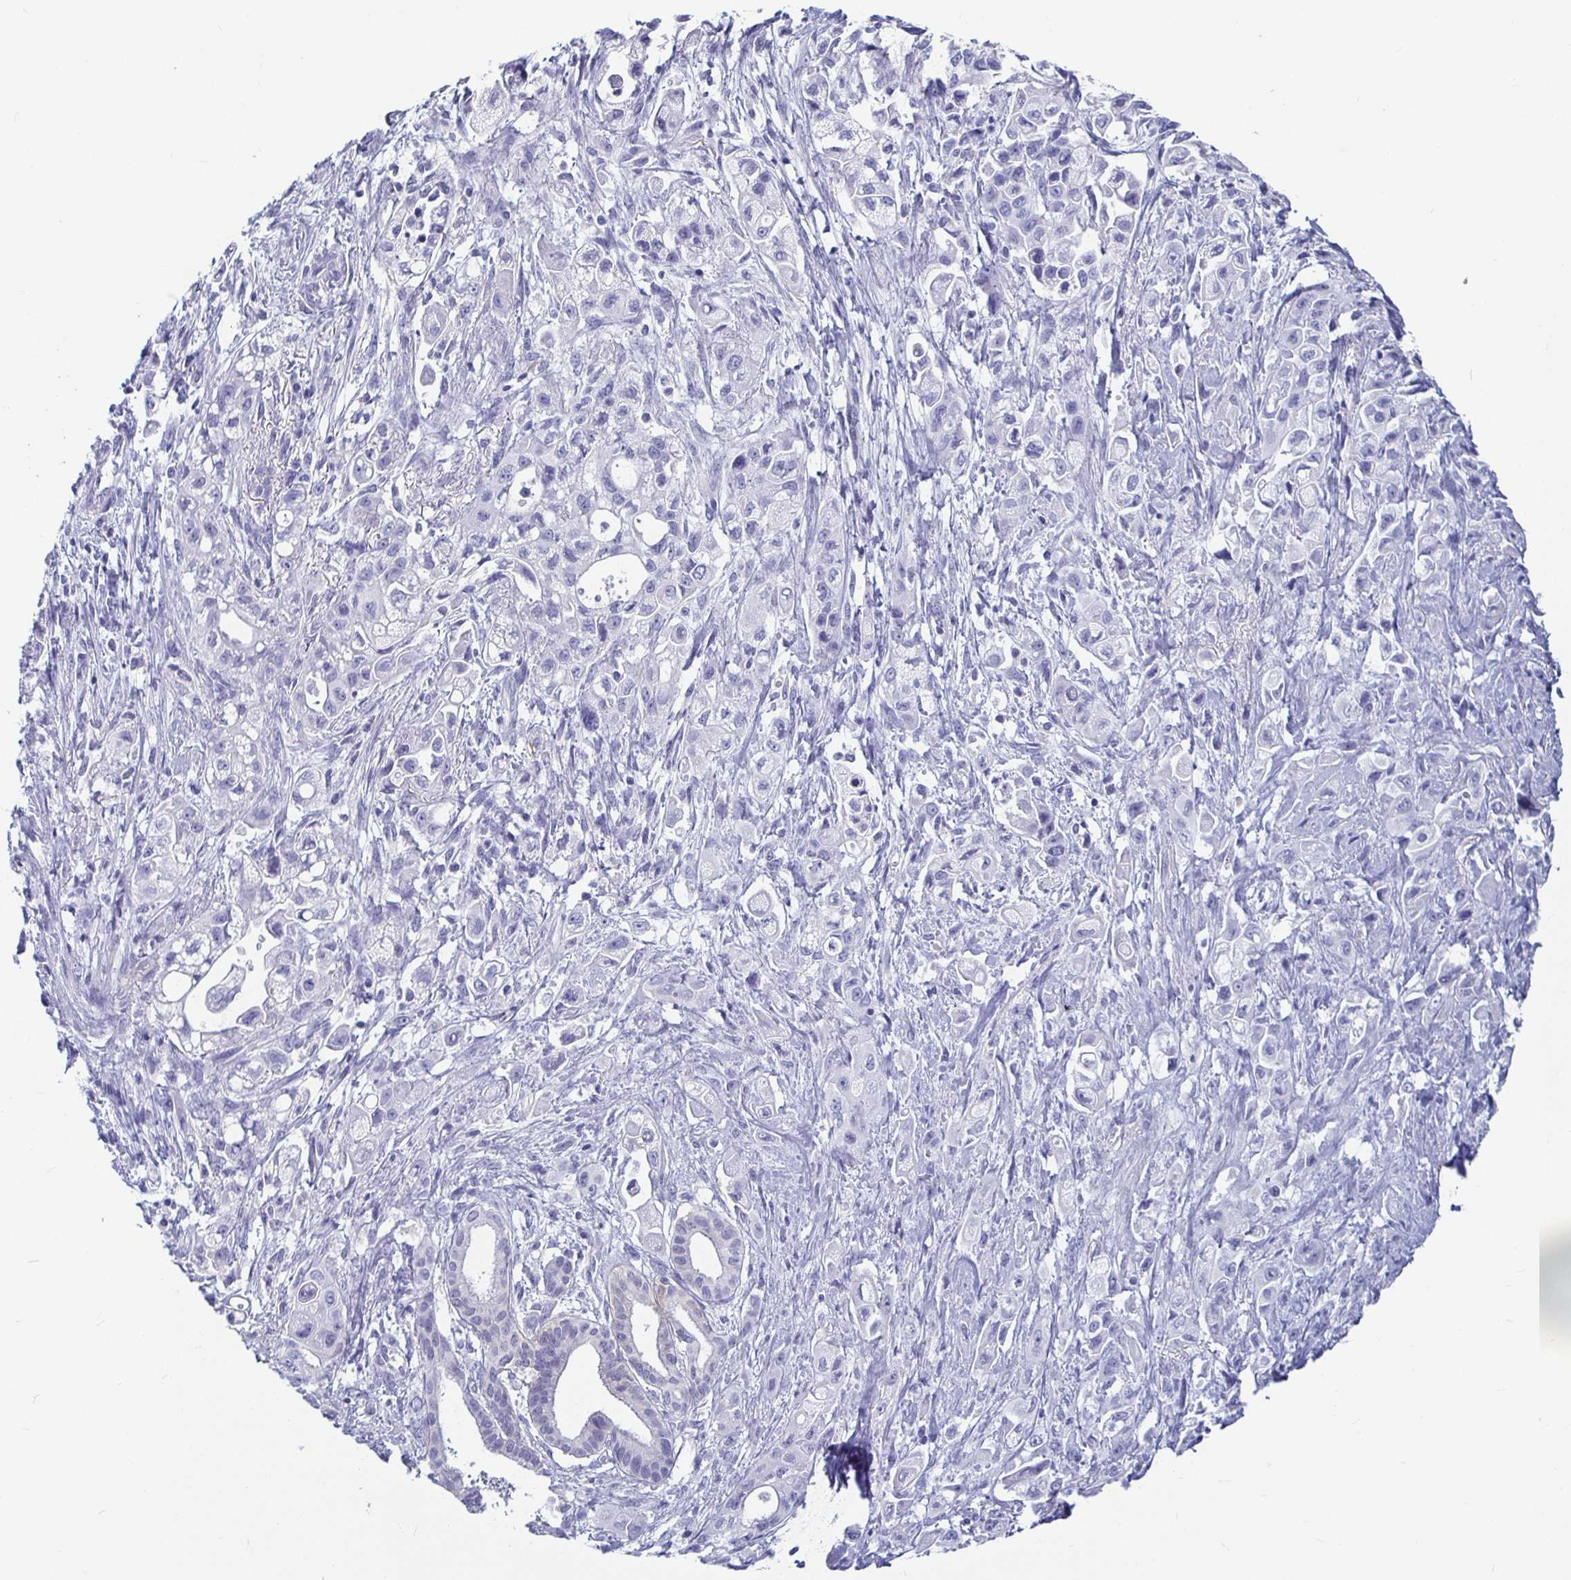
{"staining": {"intensity": "negative", "quantity": "none", "location": "none"}, "tissue": "pancreatic cancer", "cell_type": "Tumor cells", "image_type": "cancer", "snomed": [{"axis": "morphology", "description": "Adenocarcinoma, NOS"}, {"axis": "topography", "description": "Pancreas"}], "caption": "This is a photomicrograph of immunohistochemistry (IHC) staining of adenocarcinoma (pancreatic), which shows no staining in tumor cells. (DAB (3,3'-diaminobenzidine) immunohistochemistry (IHC) visualized using brightfield microscopy, high magnification).", "gene": "CA9", "patient": {"sex": "female", "age": 66}}